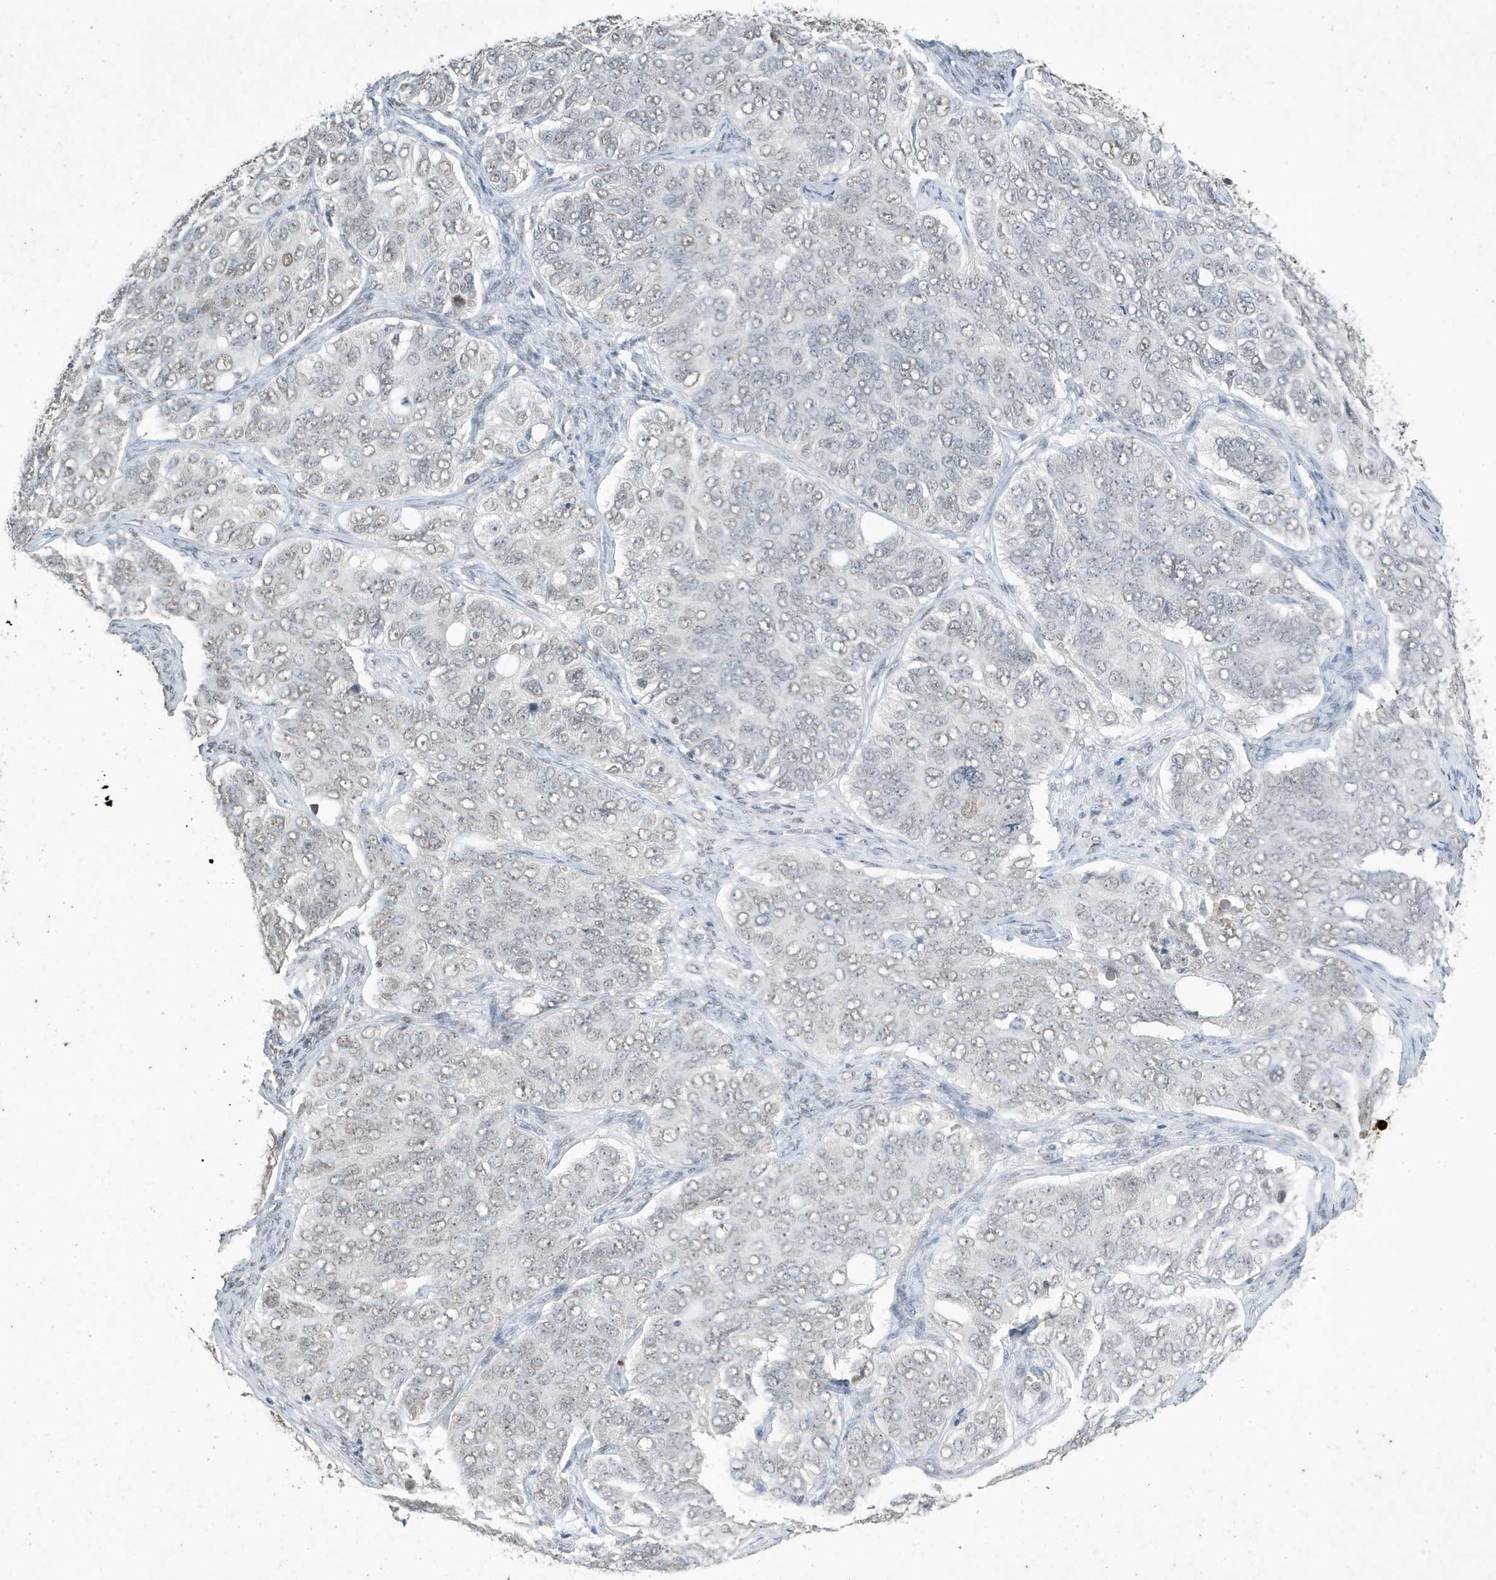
{"staining": {"intensity": "negative", "quantity": "none", "location": "none"}, "tissue": "ovarian cancer", "cell_type": "Tumor cells", "image_type": "cancer", "snomed": [{"axis": "morphology", "description": "Carcinoma, endometroid"}, {"axis": "topography", "description": "Ovary"}], "caption": "High magnification brightfield microscopy of endometroid carcinoma (ovarian) stained with DAB (3,3'-diaminobenzidine) (brown) and counterstained with hematoxylin (blue): tumor cells show no significant expression.", "gene": "DEFA1", "patient": {"sex": "female", "age": 51}}